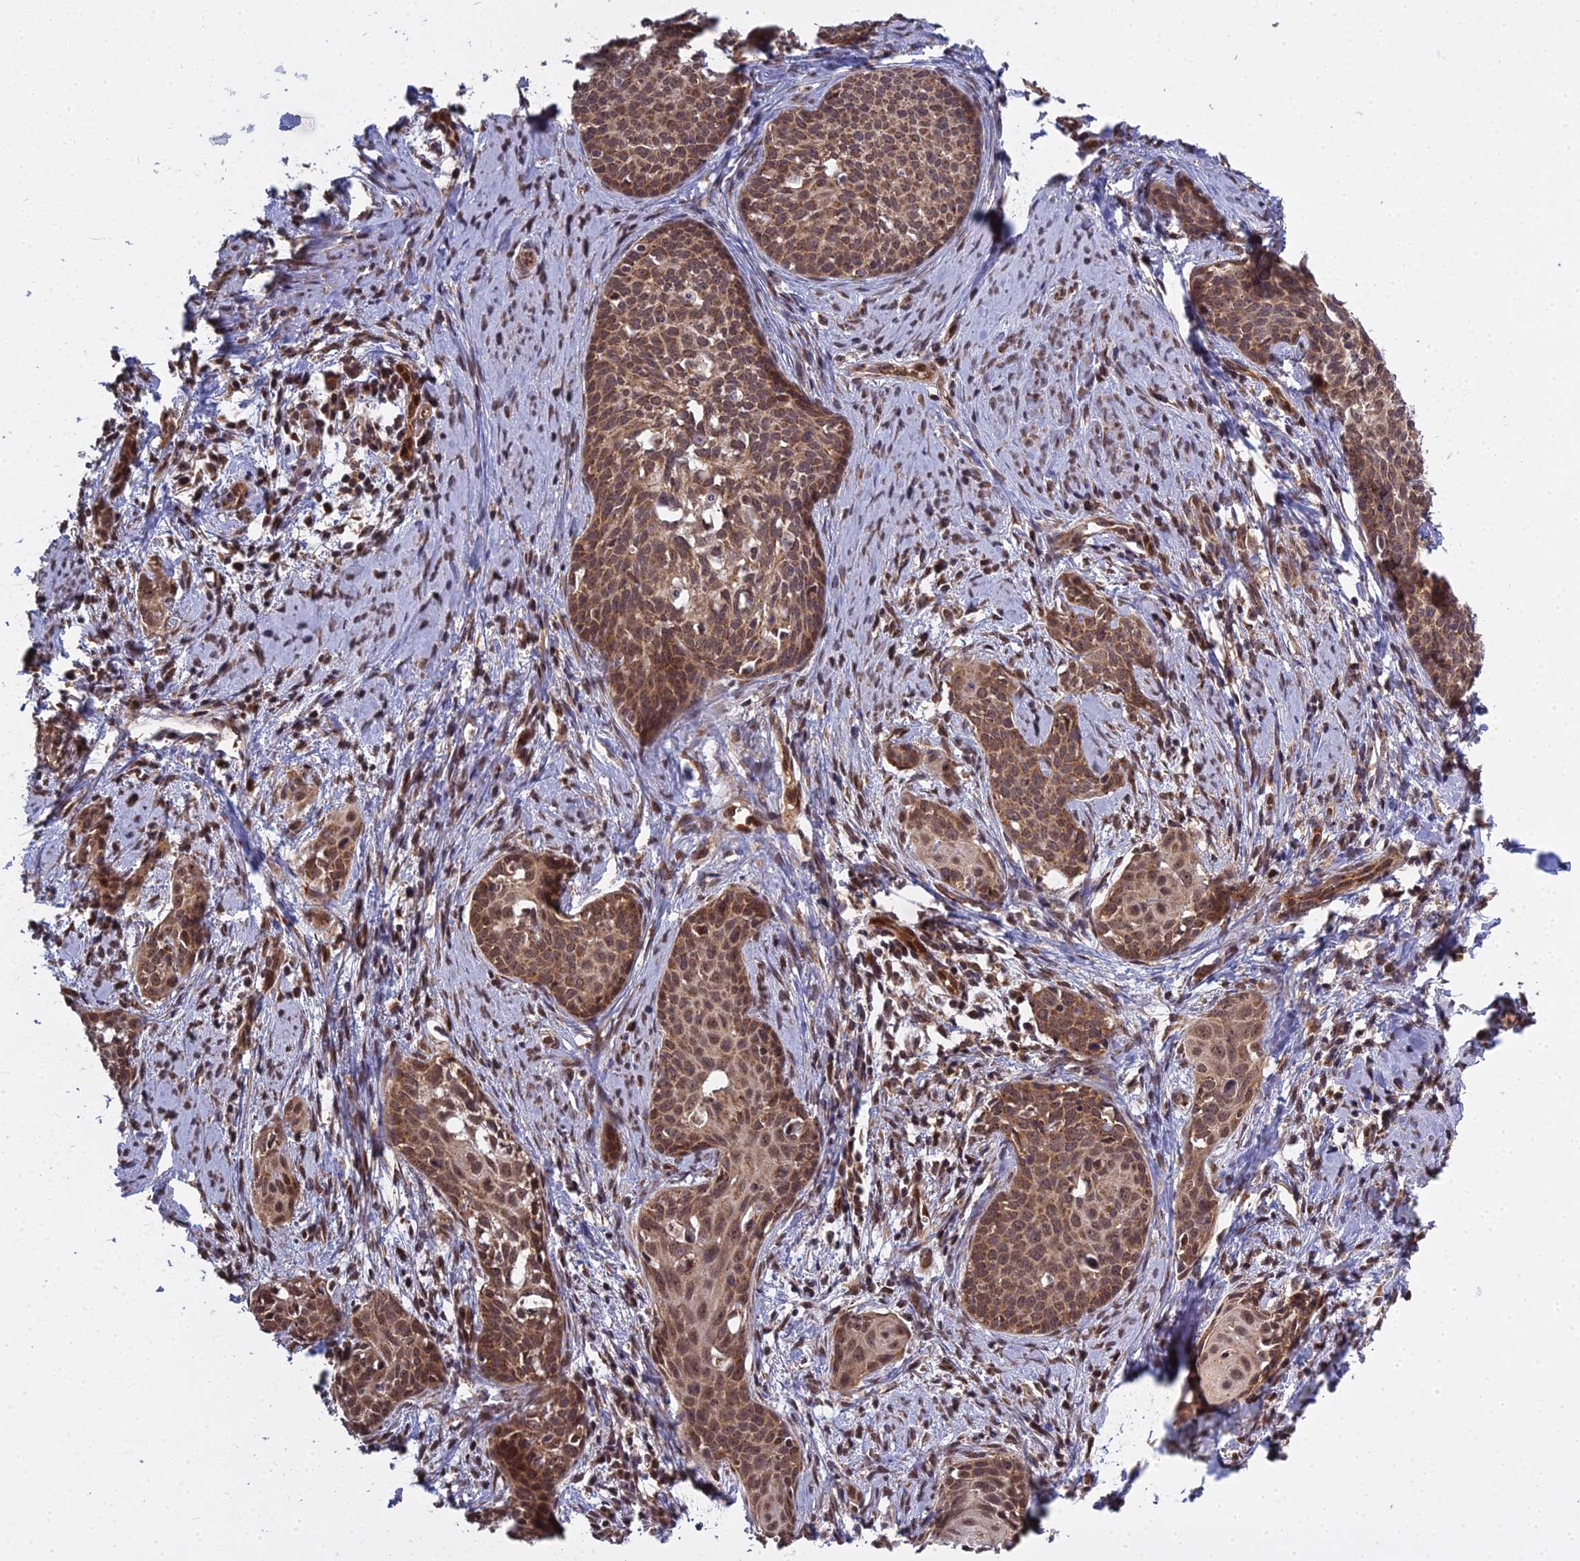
{"staining": {"intensity": "moderate", "quantity": ">75%", "location": "cytoplasmic/membranous,nuclear"}, "tissue": "cervical cancer", "cell_type": "Tumor cells", "image_type": "cancer", "snomed": [{"axis": "morphology", "description": "Squamous cell carcinoma, NOS"}, {"axis": "topography", "description": "Cervix"}], "caption": "An image showing moderate cytoplasmic/membranous and nuclear expression in about >75% of tumor cells in cervical squamous cell carcinoma, as visualized by brown immunohistochemical staining.", "gene": "MEOX1", "patient": {"sex": "female", "age": 52}}